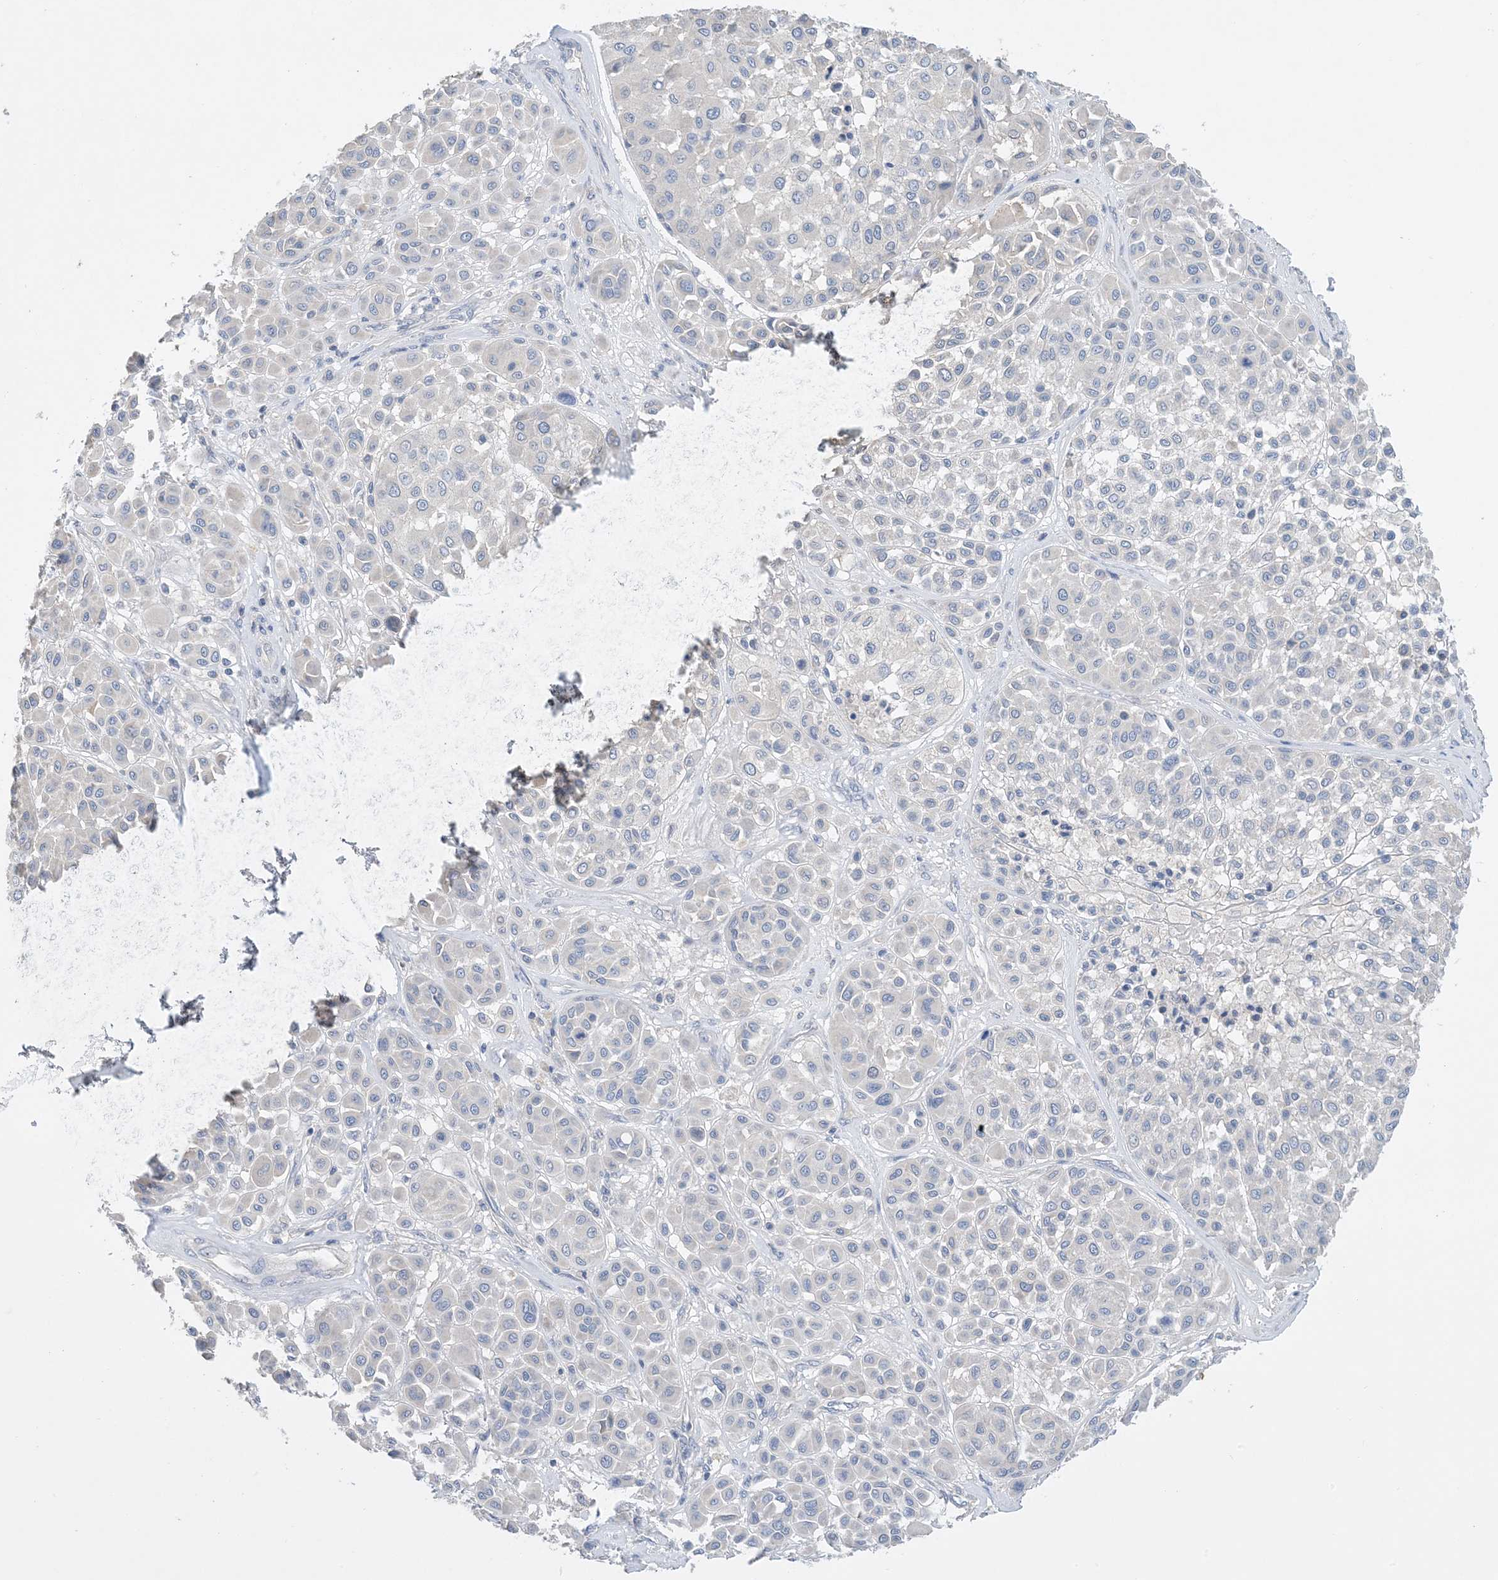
{"staining": {"intensity": "negative", "quantity": "none", "location": "none"}, "tissue": "melanoma", "cell_type": "Tumor cells", "image_type": "cancer", "snomed": [{"axis": "morphology", "description": "Malignant melanoma, Metastatic site"}, {"axis": "topography", "description": "Soft tissue"}], "caption": "Tumor cells show no significant protein staining in melanoma.", "gene": "KPRP", "patient": {"sex": "male", "age": 41}}